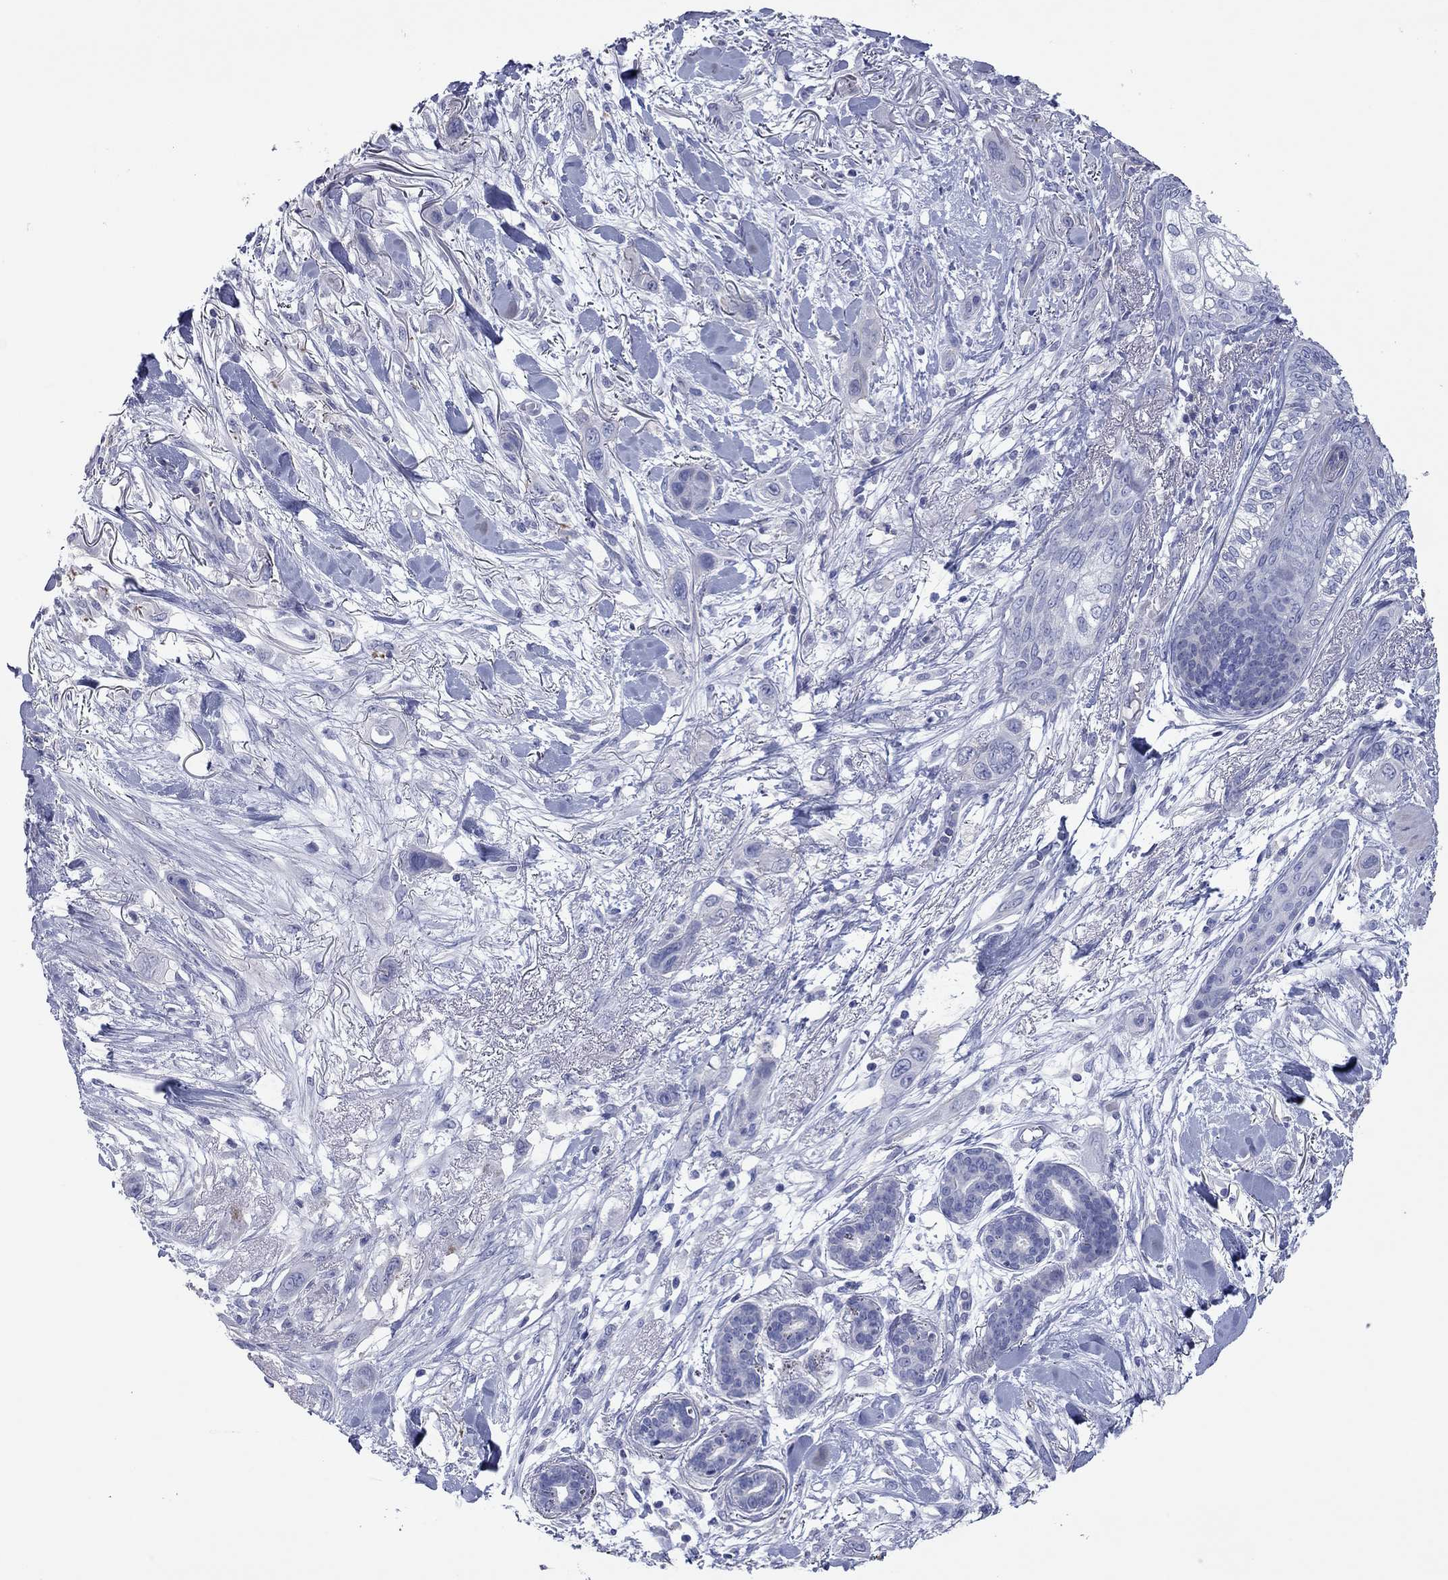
{"staining": {"intensity": "negative", "quantity": "none", "location": "none"}, "tissue": "skin cancer", "cell_type": "Tumor cells", "image_type": "cancer", "snomed": [{"axis": "morphology", "description": "Squamous cell carcinoma, NOS"}, {"axis": "topography", "description": "Skin"}], "caption": "This micrograph is of skin cancer stained with immunohistochemistry (IHC) to label a protein in brown with the nuclei are counter-stained blue. There is no positivity in tumor cells.", "gene": "ACTL7B", "patient": {"sex": "male", "age": 79}}